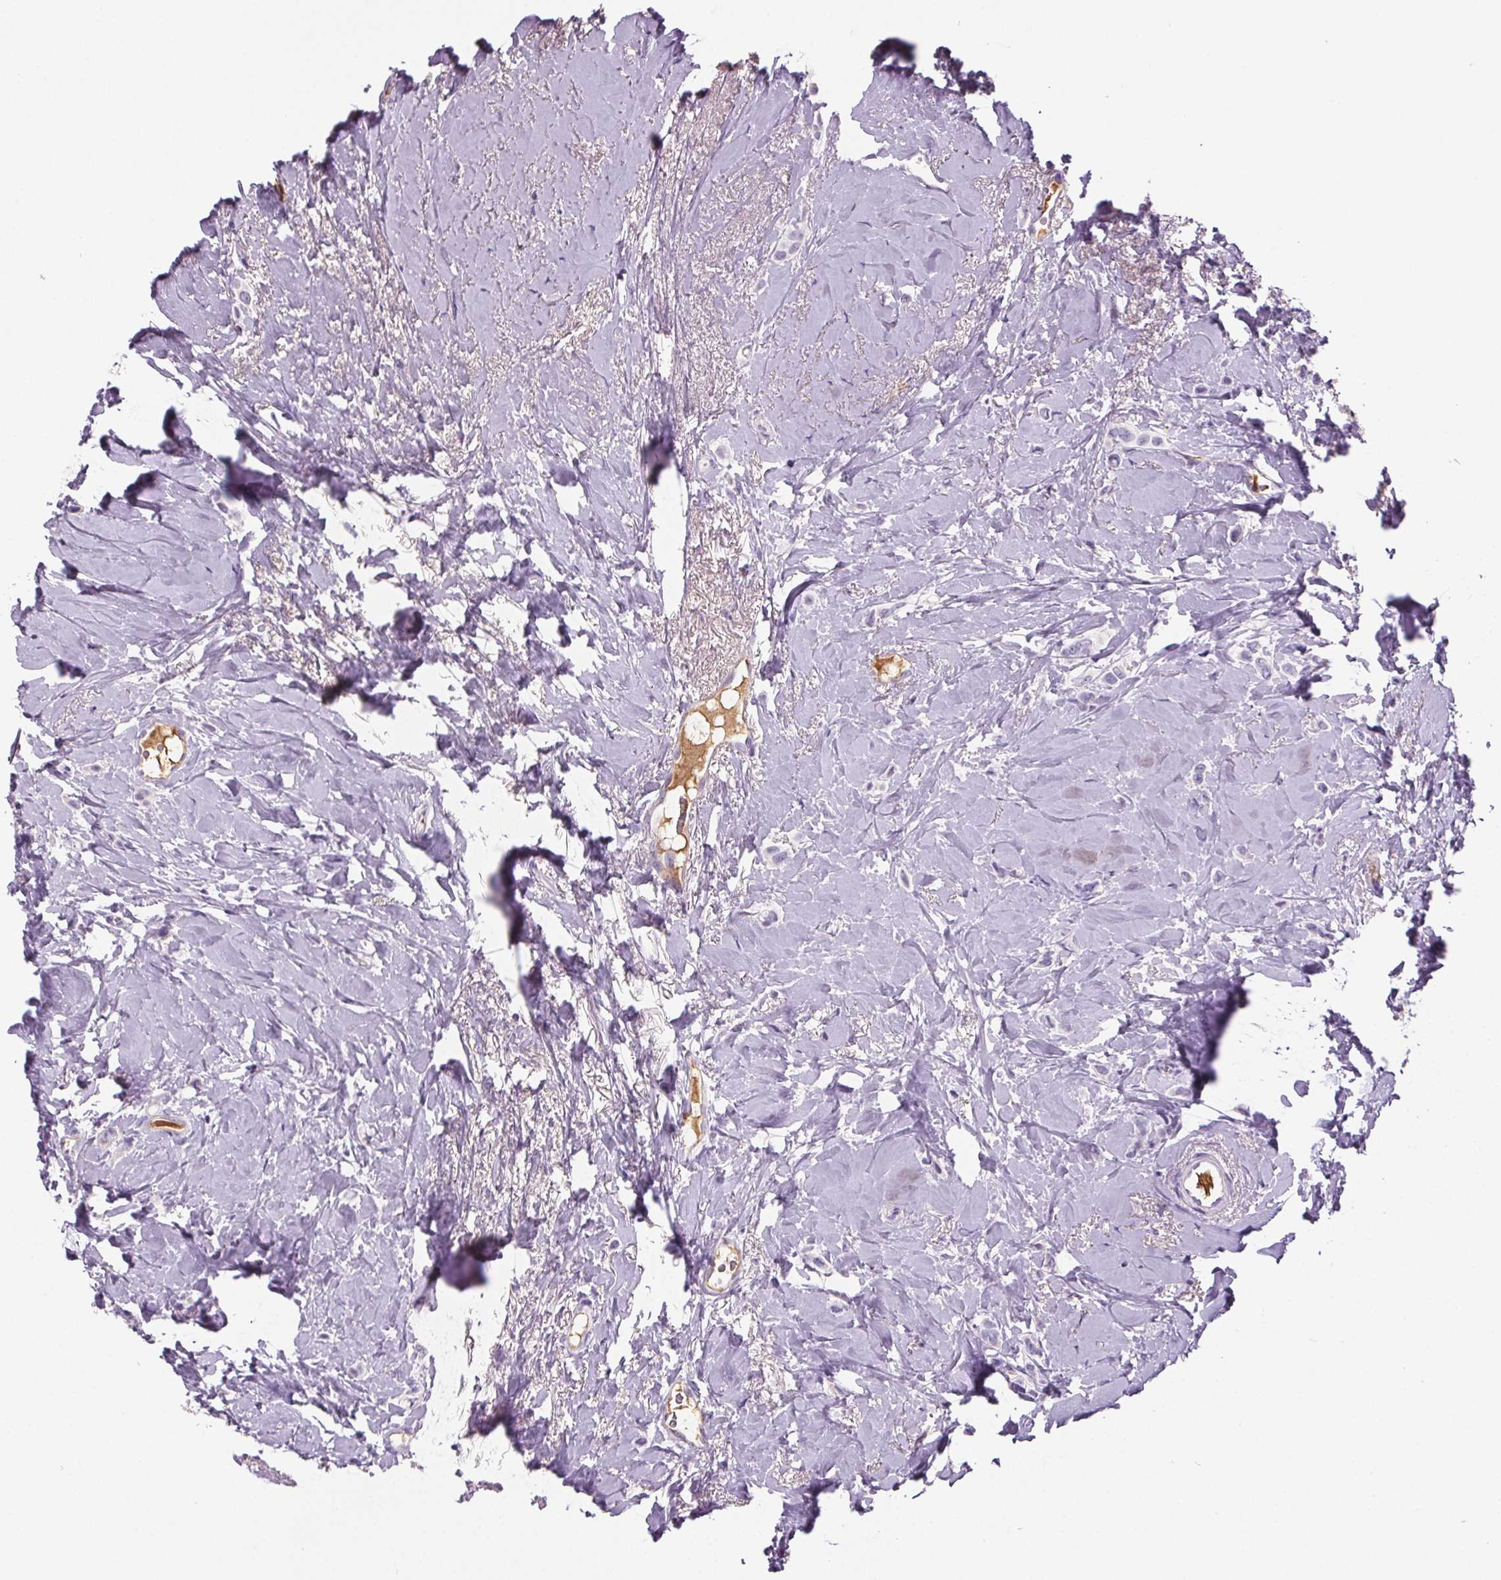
{"staining": {"intensity": "negative", "quantity": "none", "location": "none"}, "tissue": "breast cancer", "cell_type": "Tumor cells", "image_type": "cancer", "snomed": [{"axis": "morphology", "description": "Lobular carcinoma"}, {"axis": "topography", "description": "Breast"}], "caption": "High power microscopy histopathology image of an immunohistochemistry image of breast cancer (lobular carcinoma), revealing no significant staining in tumor cells.", "gene": "CD5L", "patient": {"sex": "female", "age": 66}}